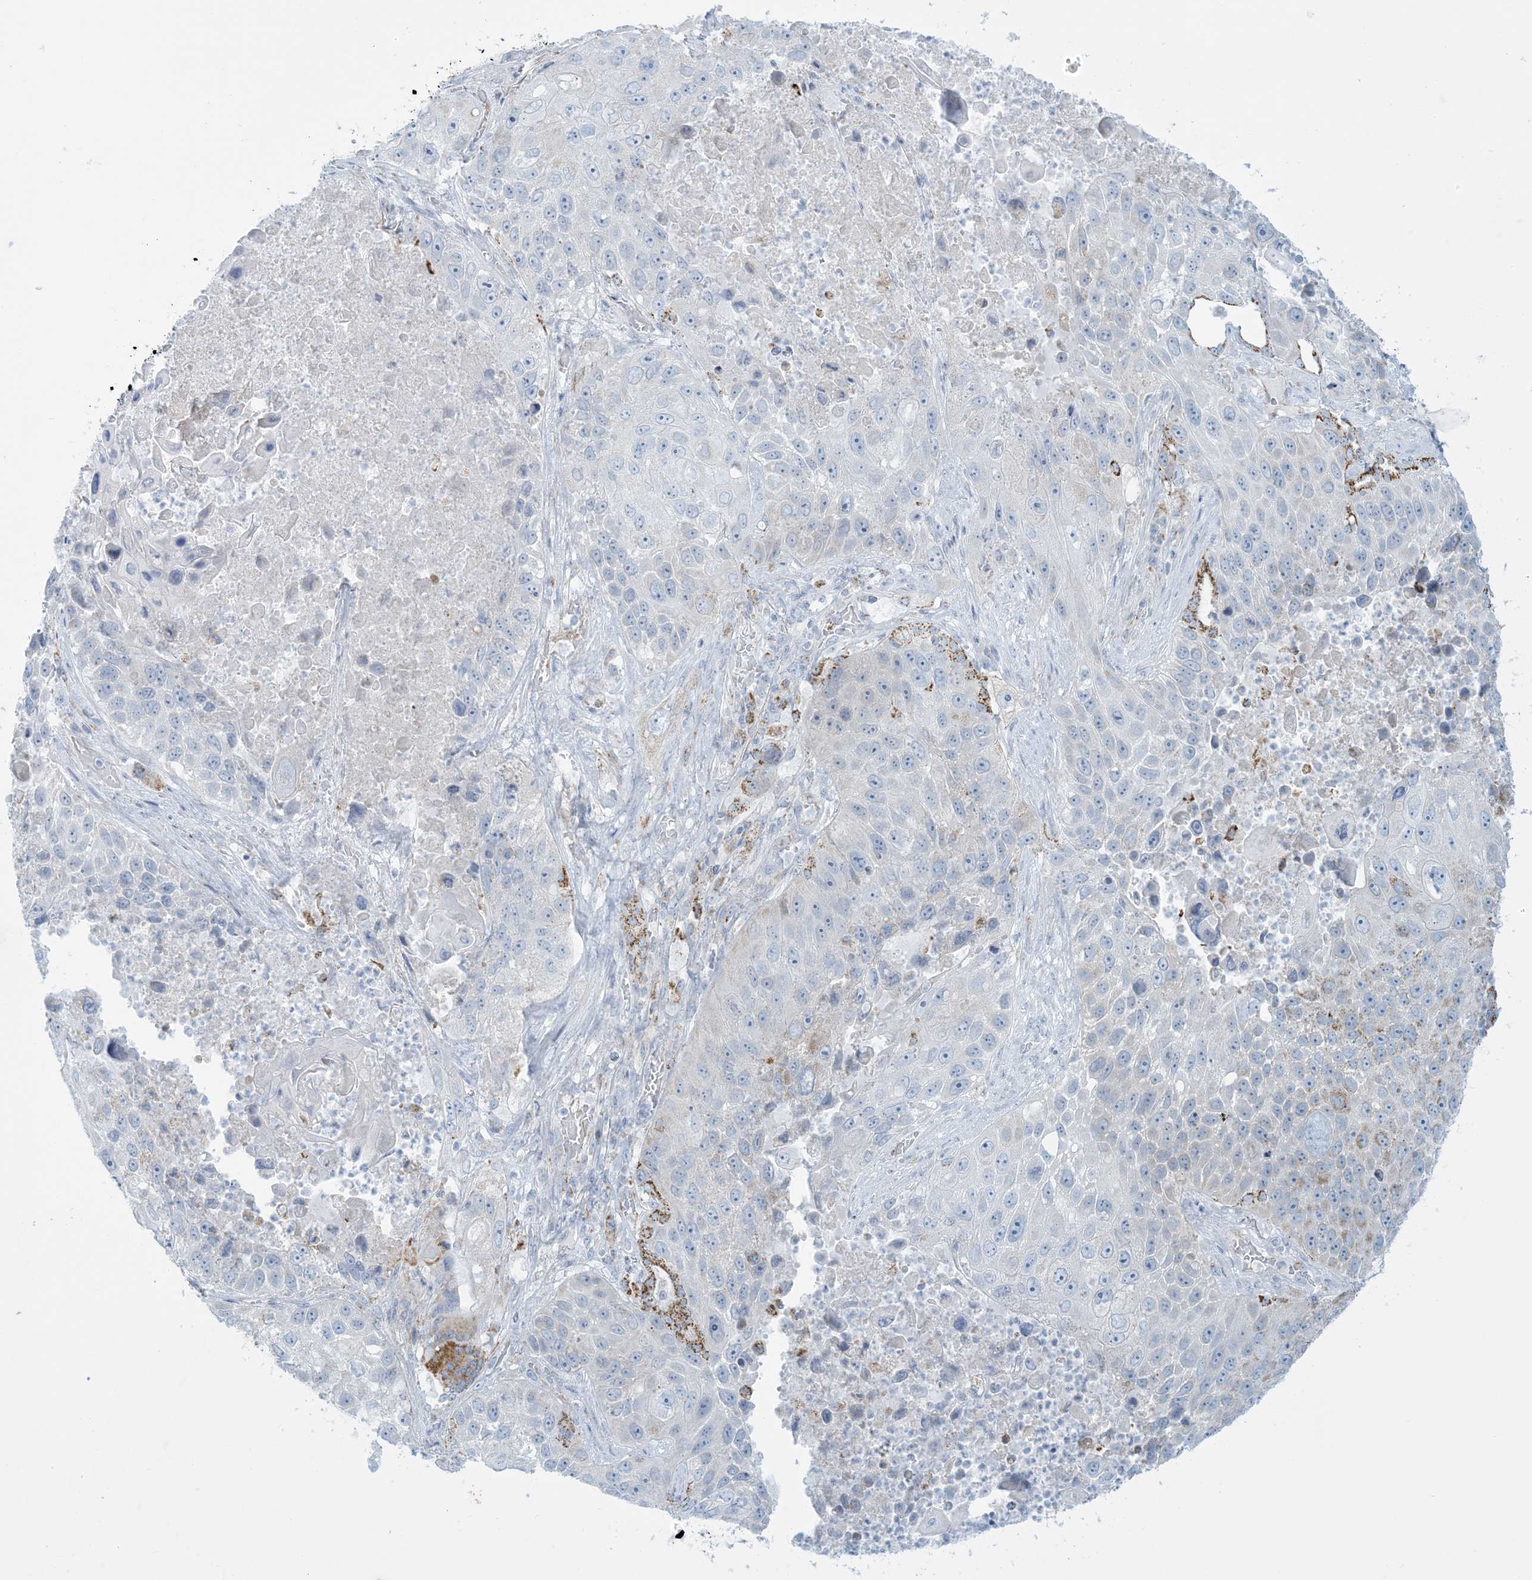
{"staining": {"intensity": "negative", "quantity": "none", "location": "none"}, "tissue": "lung cancer", "cell_type": "Tumor cells", "image_type": "cancer", "snomed": [{"axis": "morphology", "description": "Squamous cell carcinoma, NOS"}, {"axis": "topography", "description": "Lung"}], "caption": "Immunohistochemistry photomicrograph of lung squamous cell carcinoma stained for a protein (brown), which demonstrates no positivity in tumor cells. (DAB immunohistochemistry (IHC) with hematoxylin counter stain).", "gene": "ZDHHC4", "patient": {"sex": "male", "age": 61}}